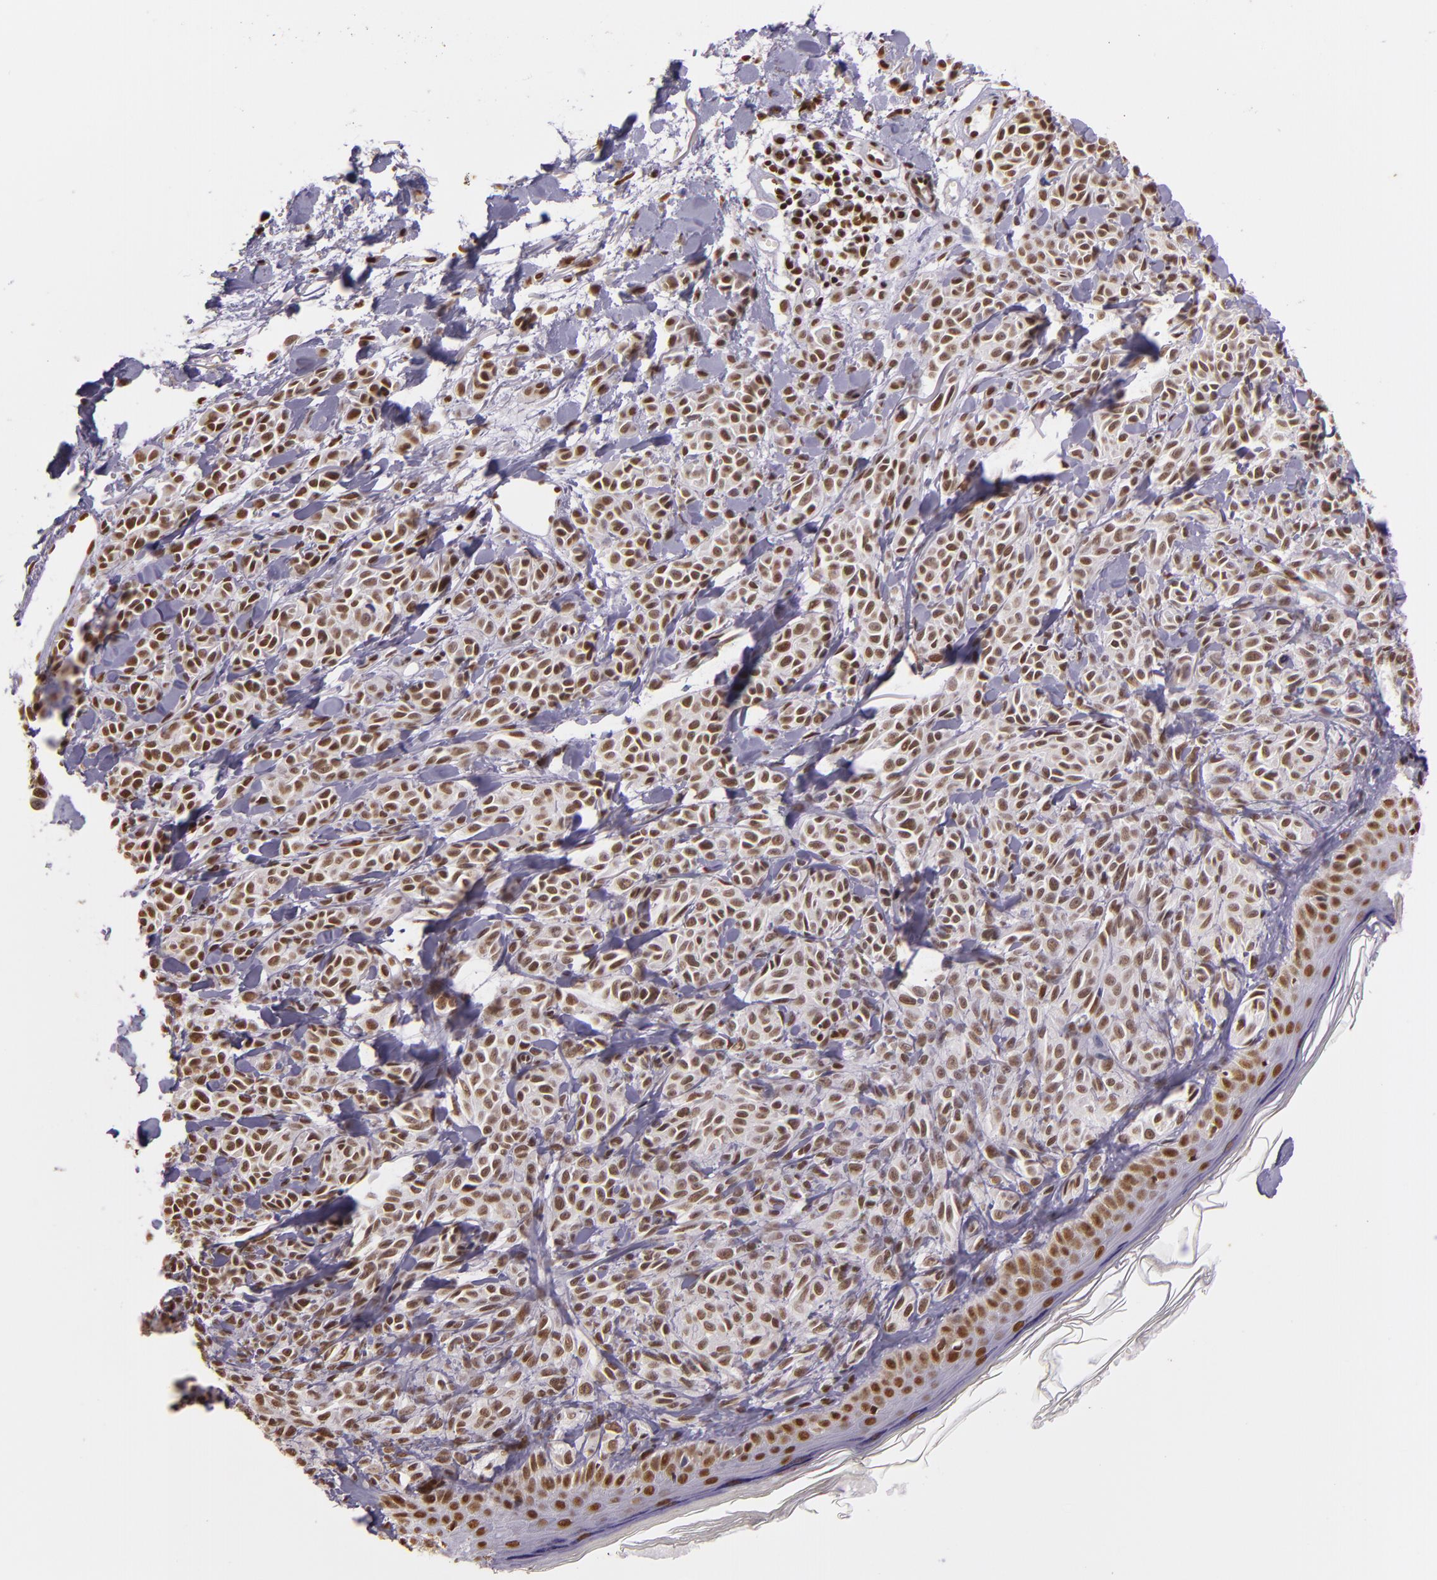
{"staining": {"intensity": "moderate", "quantity": ">75%", "location": "nuclear"}, "tissue": "melanoma", "cell_type": "Tumor cells", "image_type": "cancer", "snomed": [{"axis": "morphology", "description": "Malignant melanoma, NOS"}, {"axis": "topography", "description": "Skin"}], "caption": "A high-resolution histopathology image shows IHC staining of melanoma, which reveals moderate nuclear positivity in approximately >75% of tumor cells.", "gene": "USF1", "patient": {"sex": "female", "age": 73}}